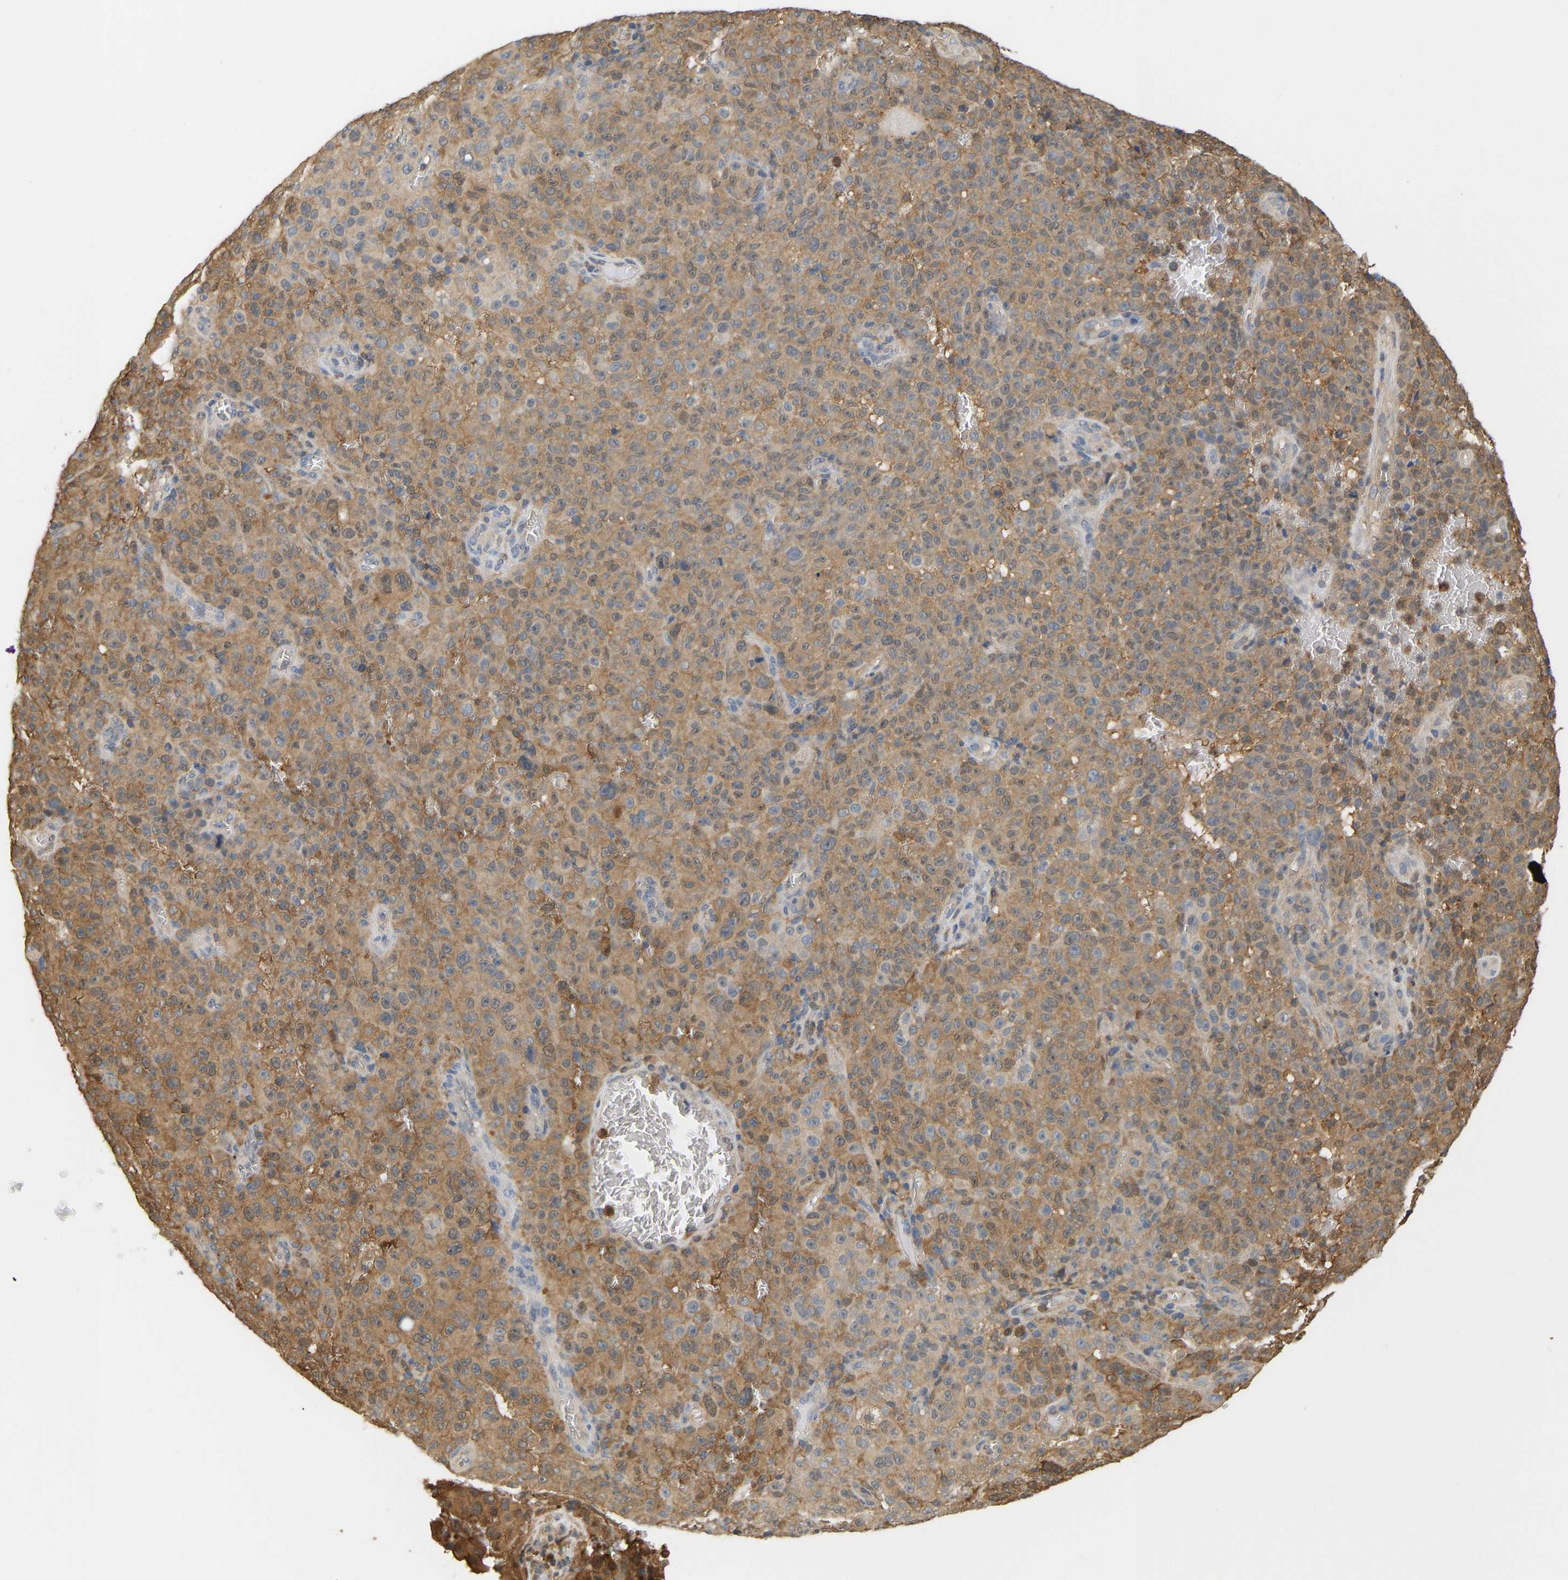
{"staining": {"intensity": "moderate", "quantity": ">75%", "location": "cytoplasmic/membranous"}, "tissue": "melanoma", "cell_type": "Tumor cells", "image_type": "cancer", "snomed": [{"axis": "morphology", "description": "Malignant melanoma, NOS"}, {"axis": "topography", "description": "Skin"}], "caption": "Melanoma stained with DAB immunohistochemistry exhibits medium levels of moderate cytoplasmic/membranous staining in about >75% of tumor cells.", "gene": "ENO1", "patient": {"sex": "female", "age": 82}}